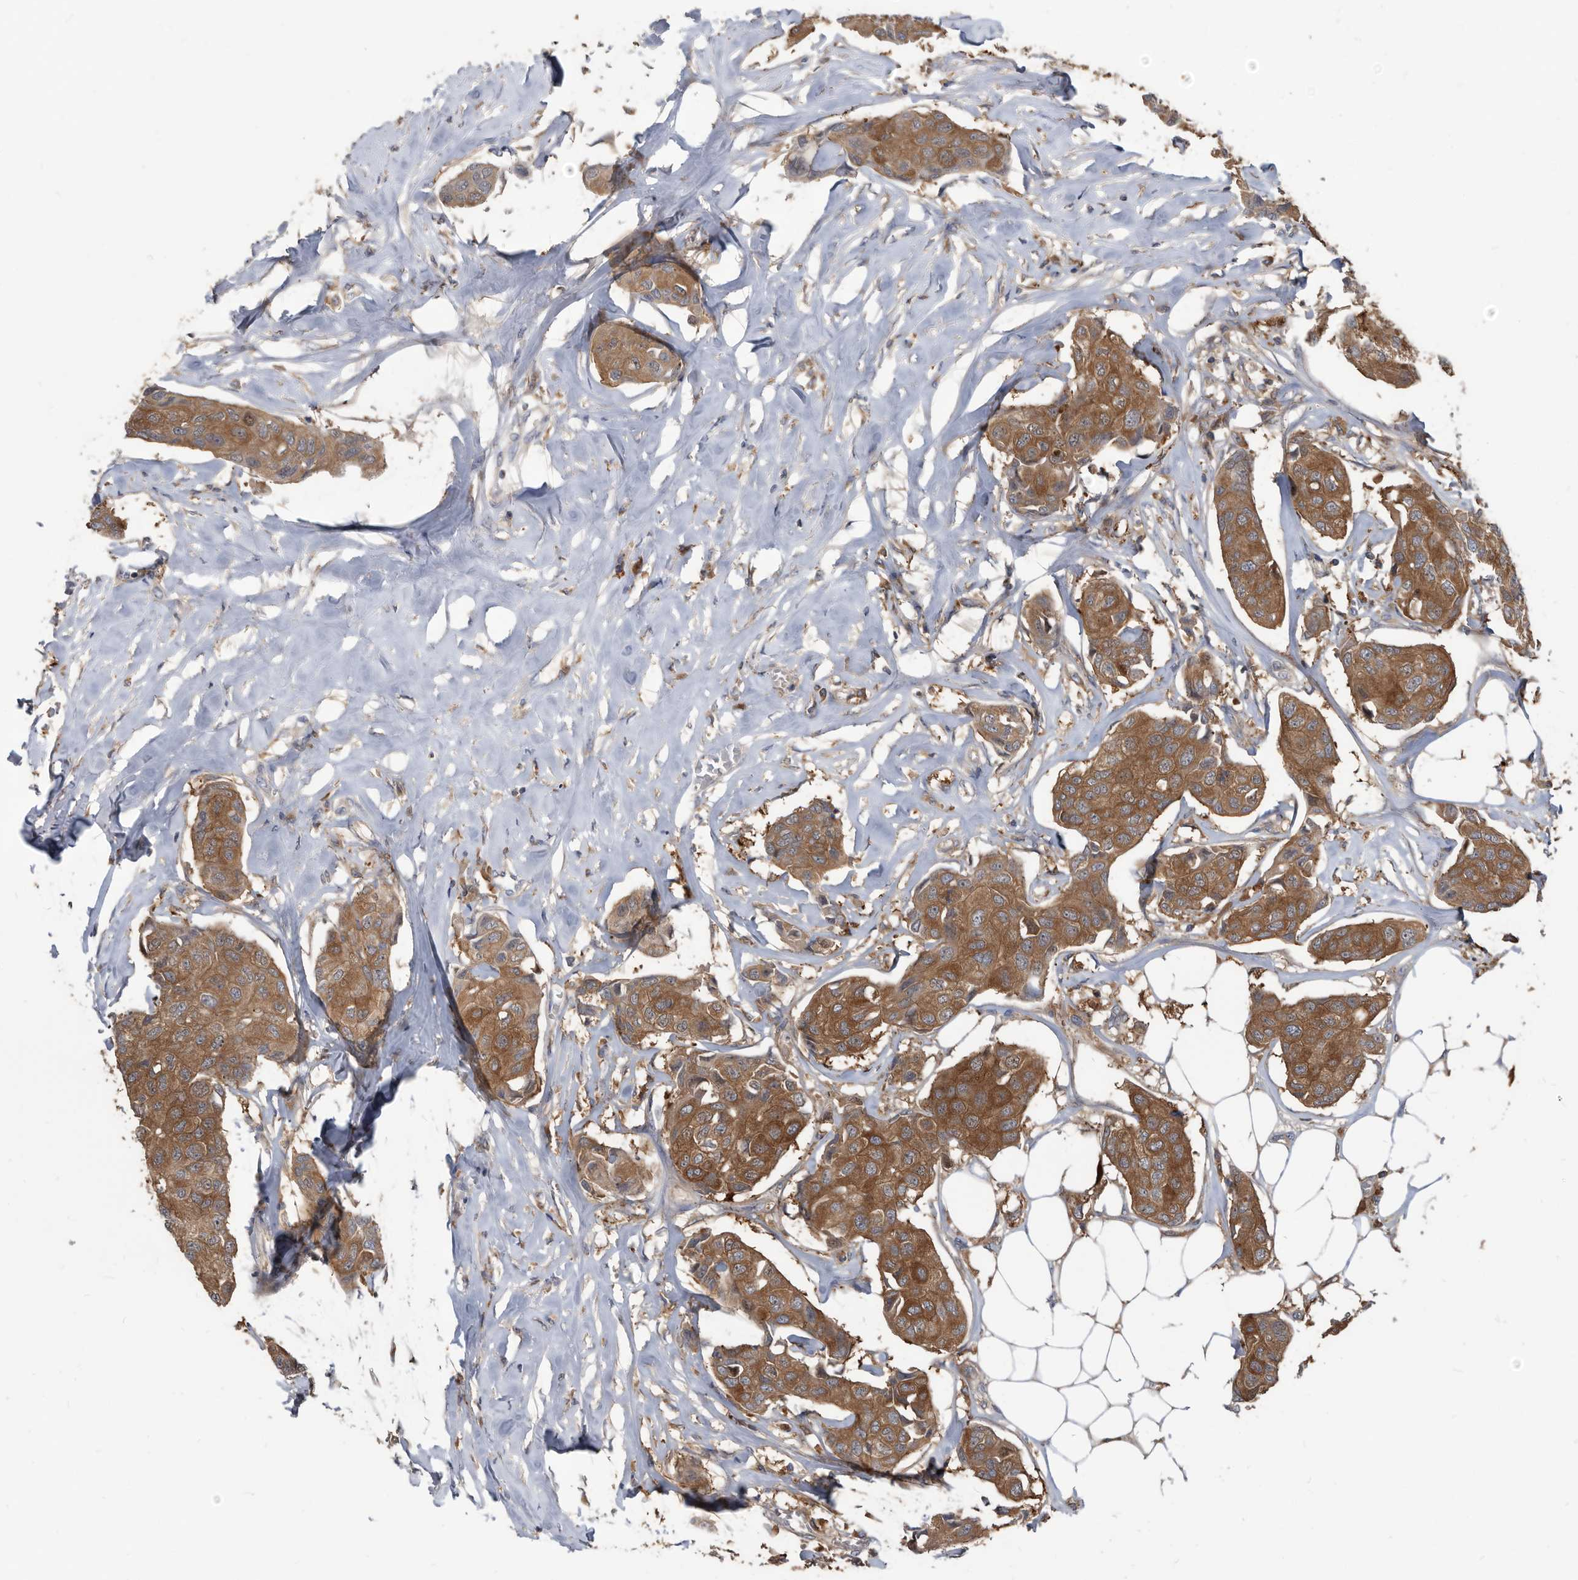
{"staining": {"intensity": "moderate", "quantity": ">75%", "location": "cytoplasmic/membranous"}, "tissue": "breast cancer", "cell_type": "Tumor cells", "image_type": "cancer", "snomed": [{"axis": "morphology", "description": "Duct carcinoma"}, {"axis": "topography", "description": "Breast"}], "caption": "Tumor cells show moderate cytoplasmic/membranous expression in approximately >75% of cells in breast cancer.", "gene": "APEH", "patient": {"sex": "female", "age": 80}}